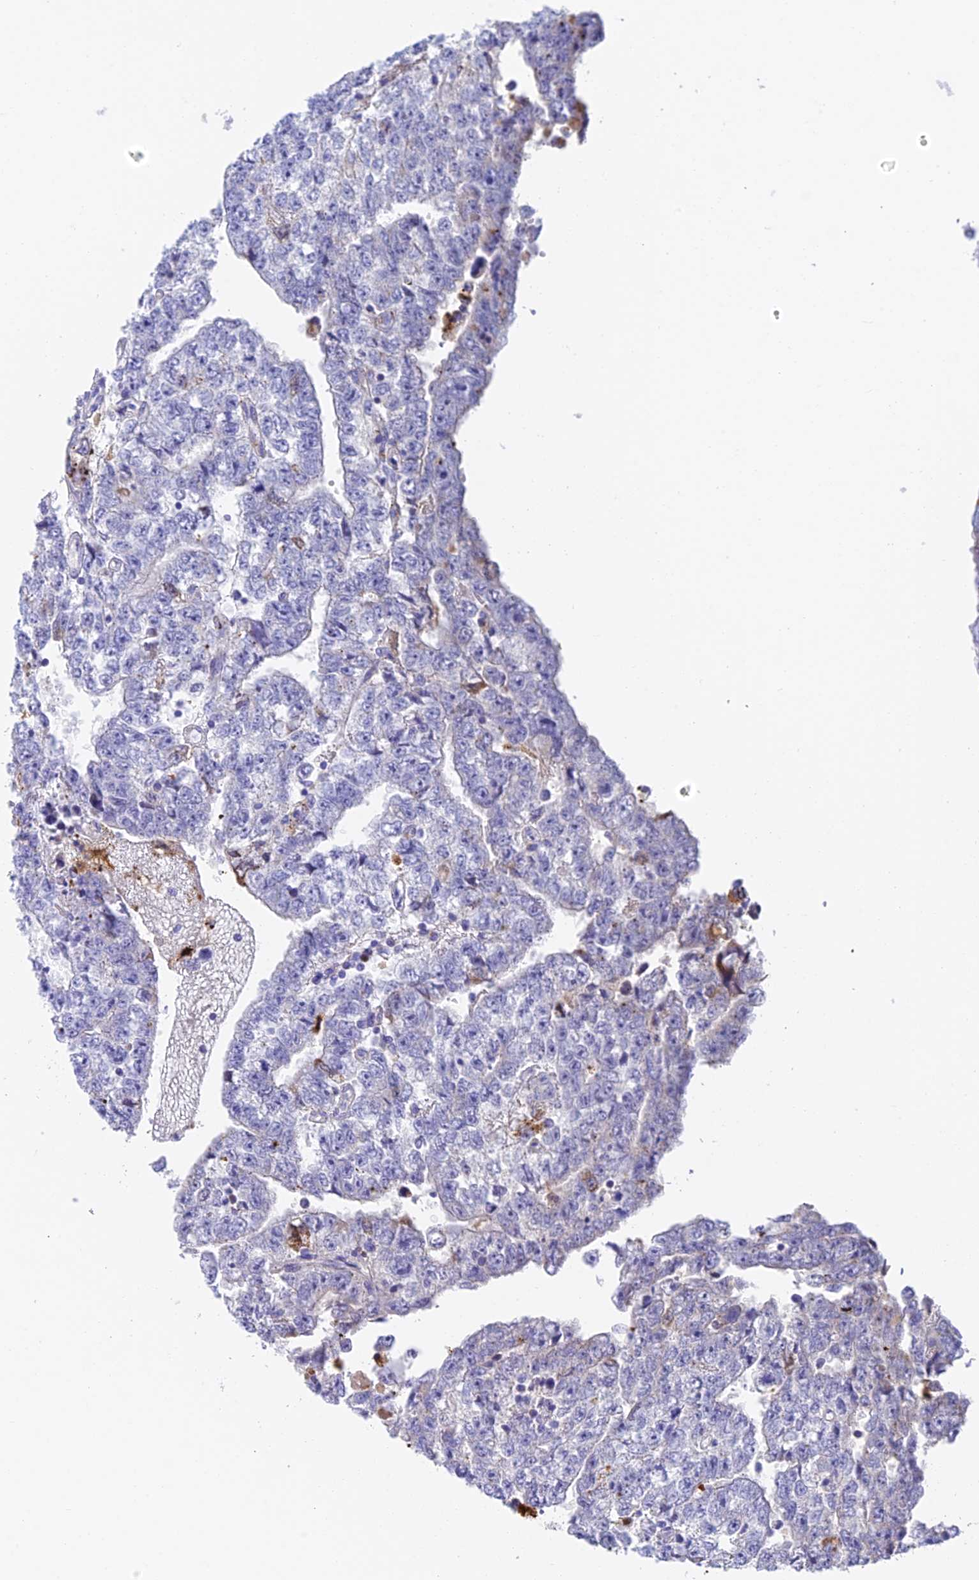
{"staining": {"intensity": "negative", "quantity": "none", "location": "none"}, "tissue": "testis cancer", "cell_type": "Tumor cells", "image_type": "cancer", "snomed": [{"axis": "morphology", "description": "Carcinoma, Embryonal, NOS"}, {"axis": "topography", "description": "Testis"}], "caption": "Immunohistochemistry (IHC) image of neoplastic tissue: testis embryonal carcinoma stained with DAB (3,3'-diaminobenzidine) displays no significant protein staining in tumor cells.", "gene": "ADAMTS13", "patient": {"sex": "male", "age": 25}}